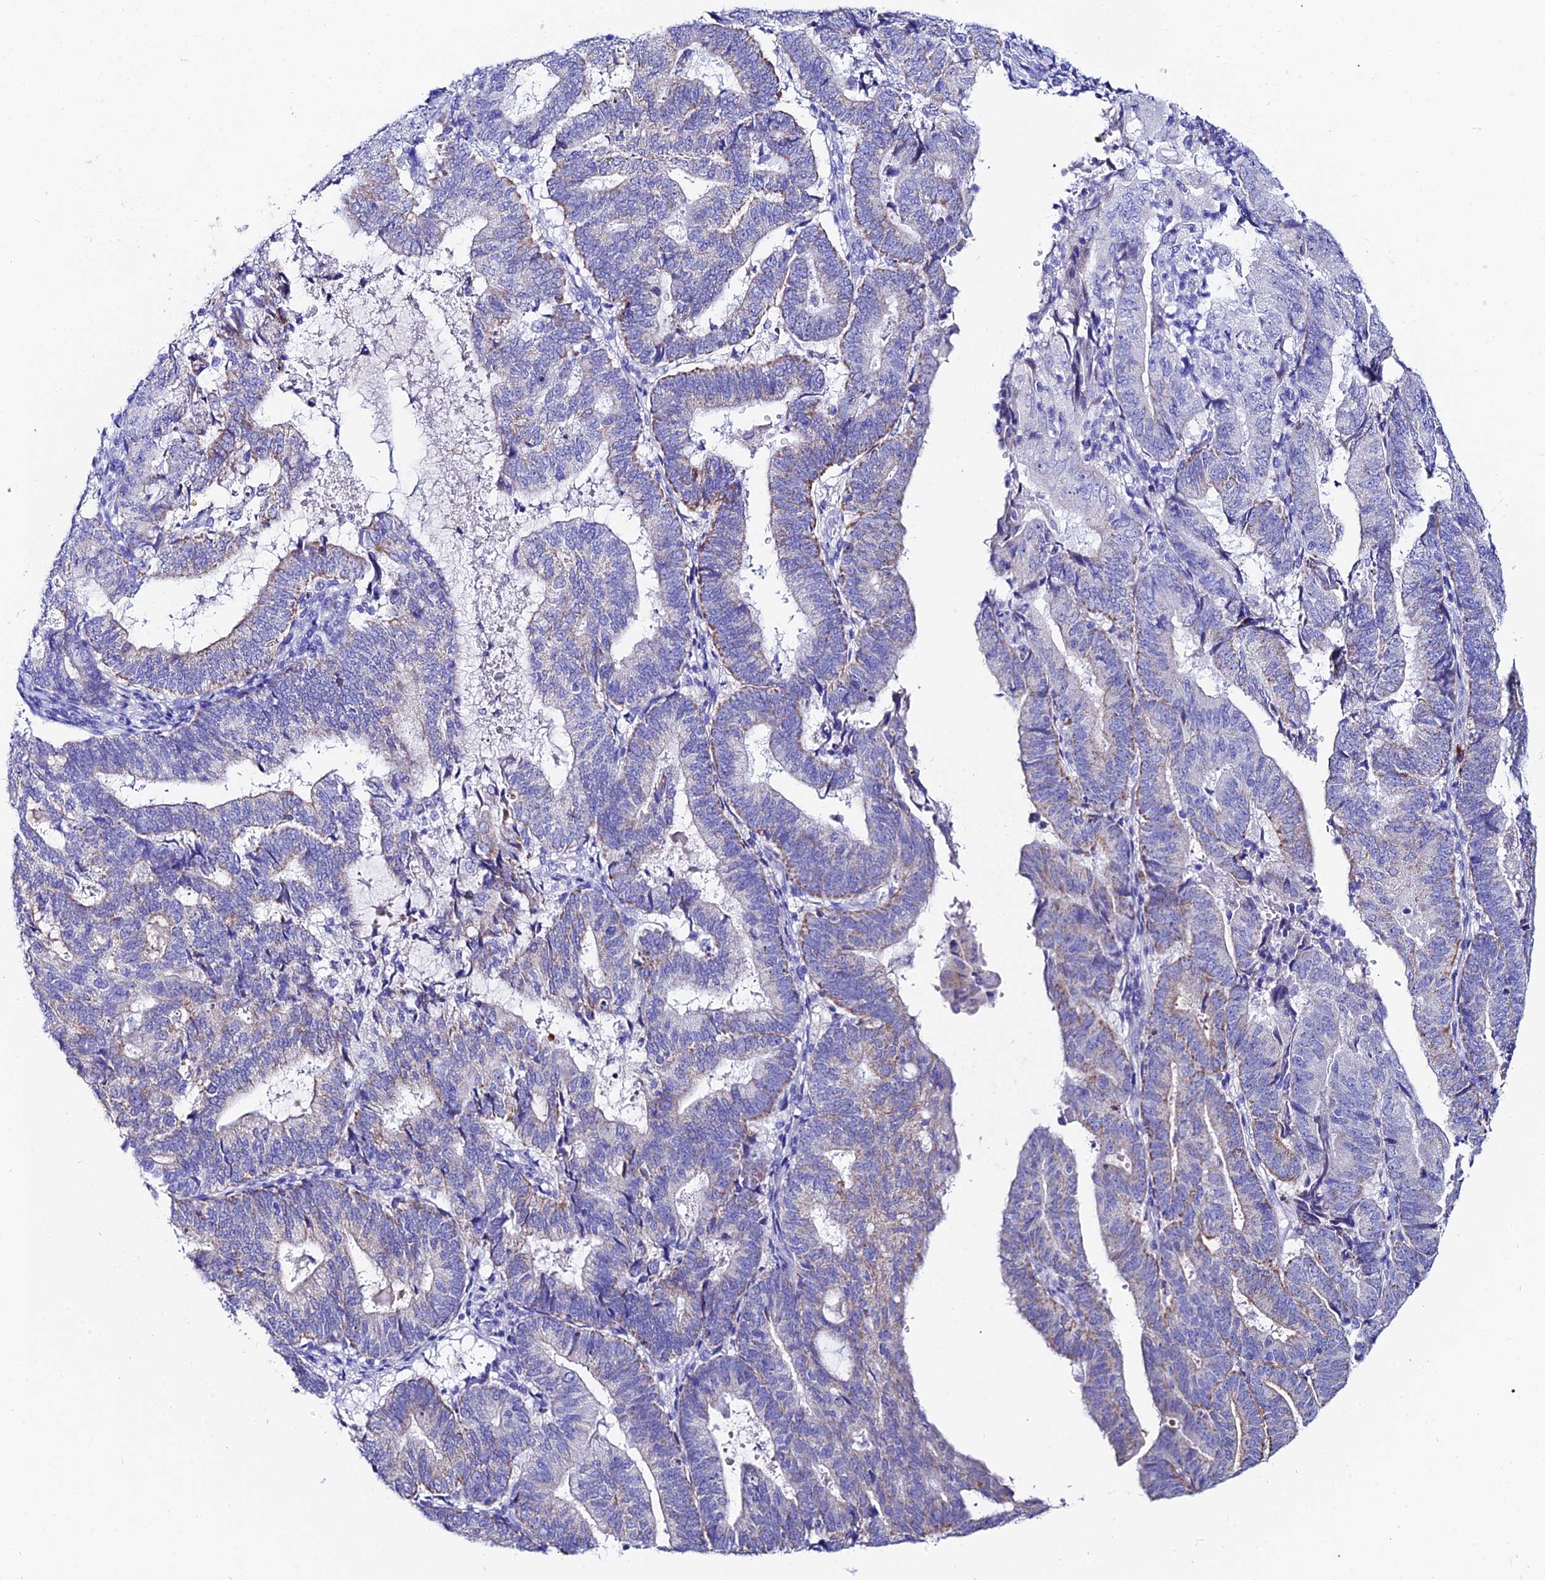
{"staining": {"intensity": "moderate", "quantity": "<25%", "location": "cytoplasmic/membranous"}, "tissue": "endometrial cancer", "cell_type": "Tumor cells", "image_type": "cancer", "snomed": [{"axis": "morphology", "description": "Adenocarcinoma, NOS"}, {"axis": "topography", "description": "Endometrium"}], "caption": "Immunohistochemical staining of endometrial cancer (adenocarcinoma) exhibits low levels of moderate cytoplasmic/membranous staining in about <25% of tumor cells. (DAB (3,3'-diaminobenzidine) IHC, brown staining for protein, blue staining for nuclei).", "gene": "CEP41", "patient": {"sex": "female", "age": 70}}